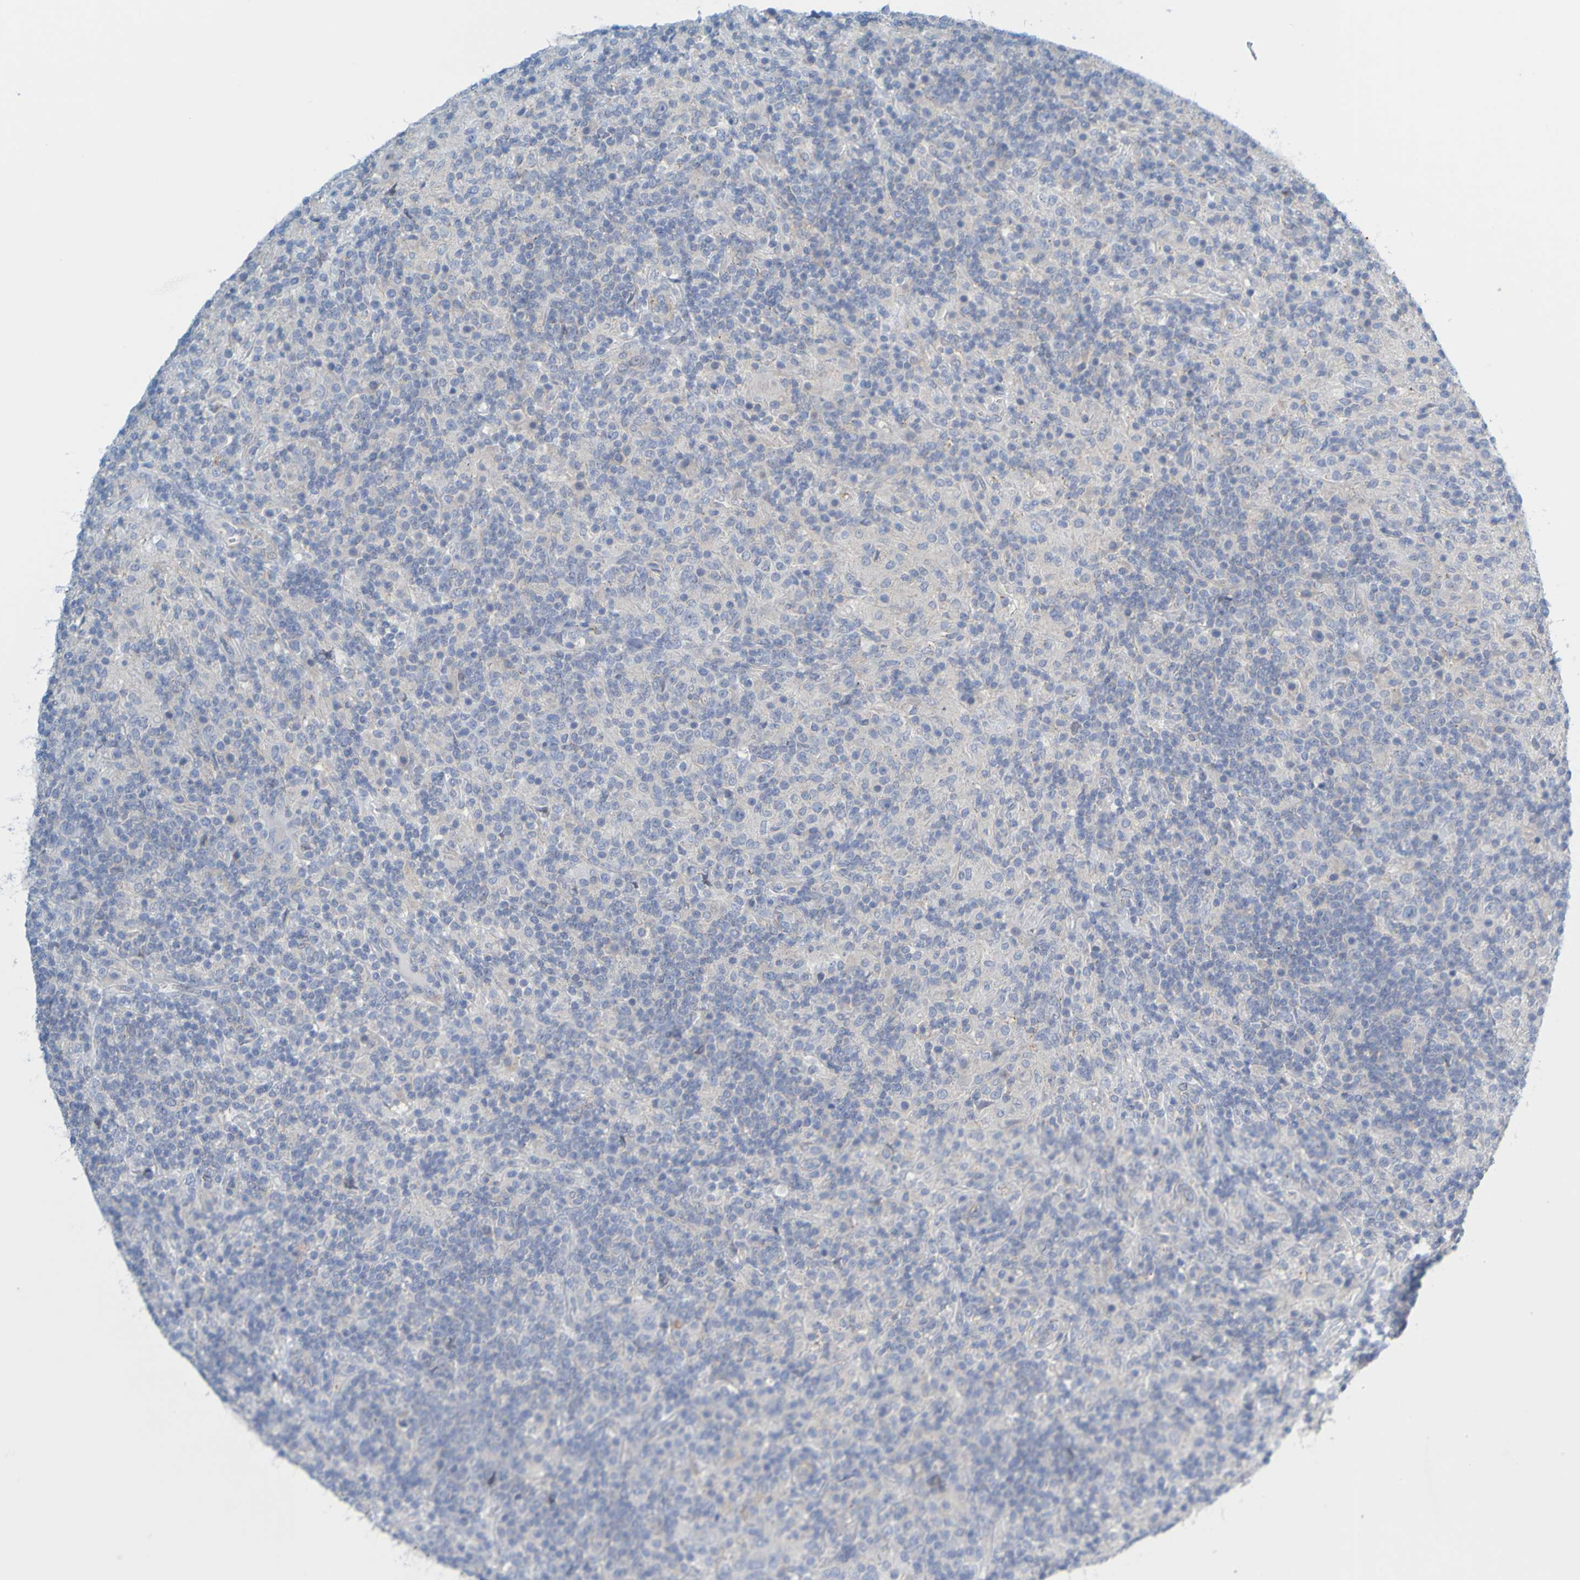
{"staining": {"intensity": "negative", "quantity": "none", "location": "none"}, "tissue": "lymphoma", "cell_type": "Tumor cells", "image_type": "cancer", "snomed": [{"axis": "morphology", "description": "Hodgkin's disease, NOS"}, {"axis": "topography", "description": "Lymph node"}], "caption": "Image shows no significant protein positivity in tumor cells of lymphoma.", "gene": "MAG", "patient": {"sex": "male", "age": 70}}